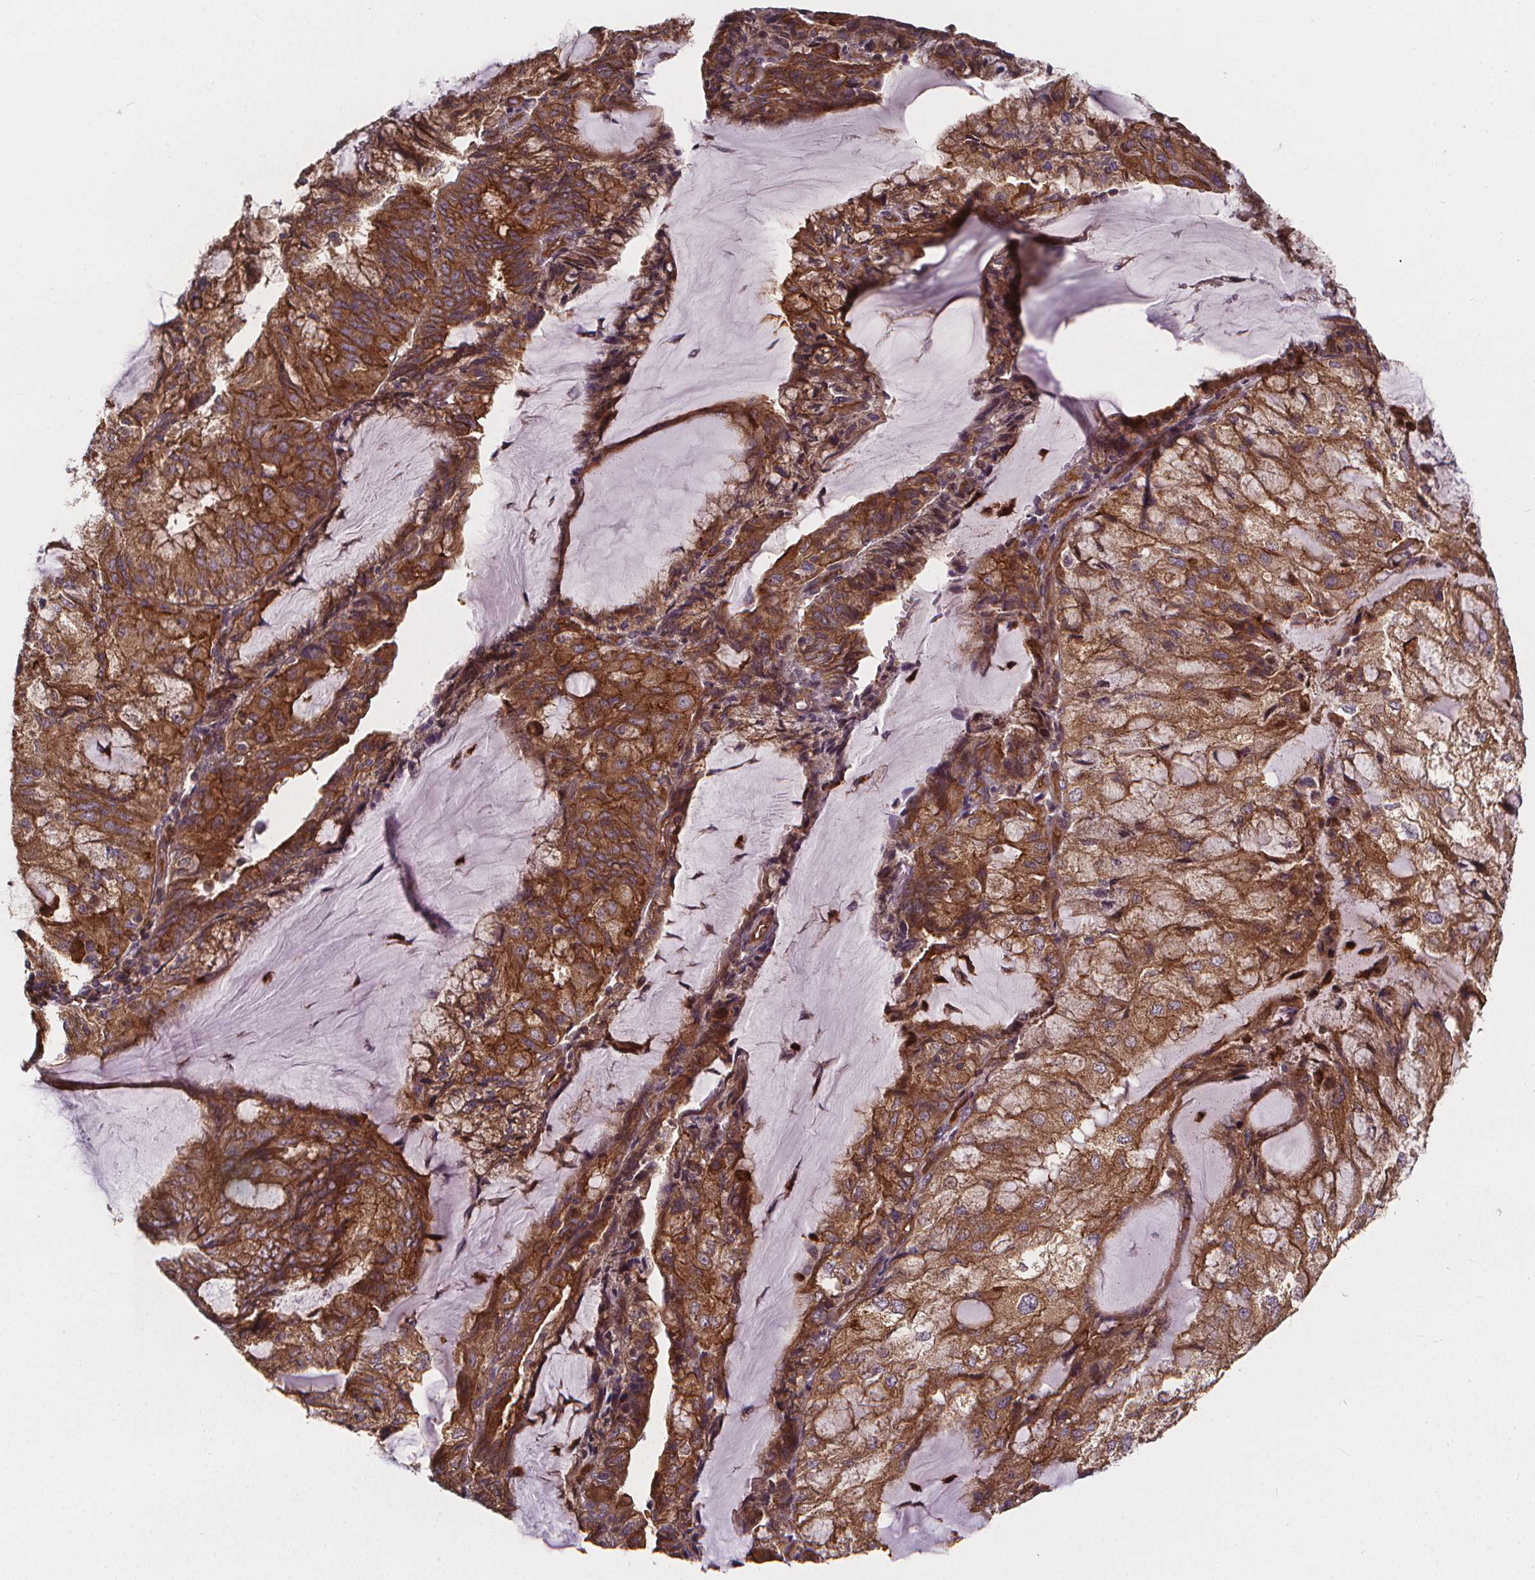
{"staining": {"intensity": "strong", "quantity": ">75%", "location": "cytoplasmic/membranous"}, "tissue": "endometrial cancer", "cell_type": "Tumor cells", "image_type": "cancer", "snomed": [{"axis": "morphology", "description": "Adenocarcinoma, NOS"}, {"axis": "topography", "description": "Endometrium"}], "caption": "A high-resolution histopathology image shows IHC staining of endometrial cancer, which displays strong cytoplasmic/membranous positivity in about >75% of tumor cells.", "gene": "CLINT1", "patient": {"sex": "female", "age": 81}}